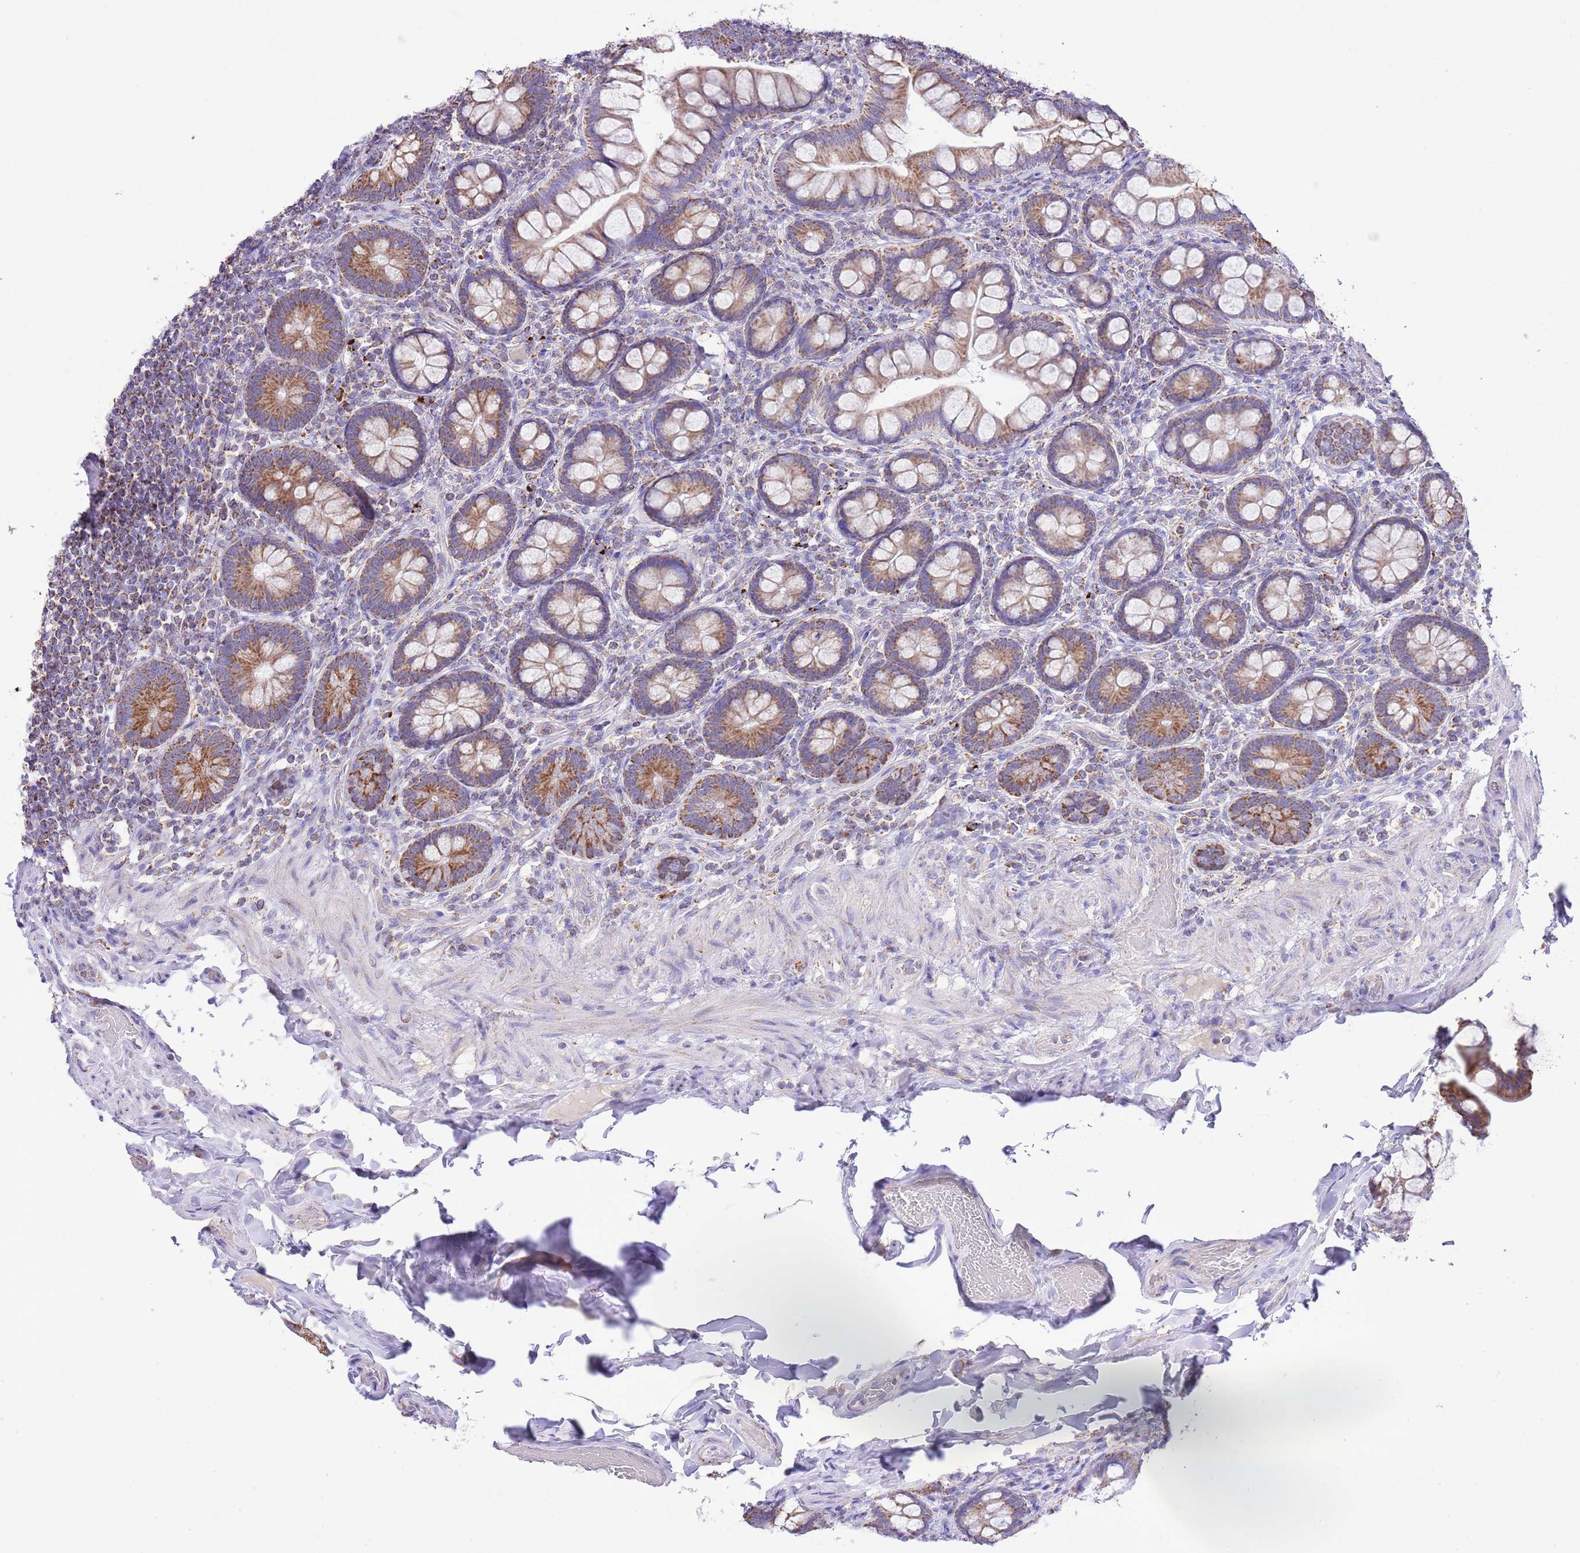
{"staining": {"intensity": "moderate", "quantity": ">75%", "location": "cytoplasmic/membranous"}, "tissue": "small intestine", "cell_type": "Glandular cells", "image_type": "normal", "snomed": [{"axis": "morphology", "description": "Normal tissue, NOS"}, {"axis": "topography", "description": "Small intestine"}], "caption": "Brown immunohistochemical staining in unremarkable small intestine reveals moderate cytoplasmic/membranous staining in approximately >75% of glandular cells. The staining is performed using DAB brown chromogen to label protein expression. The nuclei are counter-stained blue using hematoxylin.", "gene": "TEKTIP1", "patient": {"sex": "male", "age": 70}}